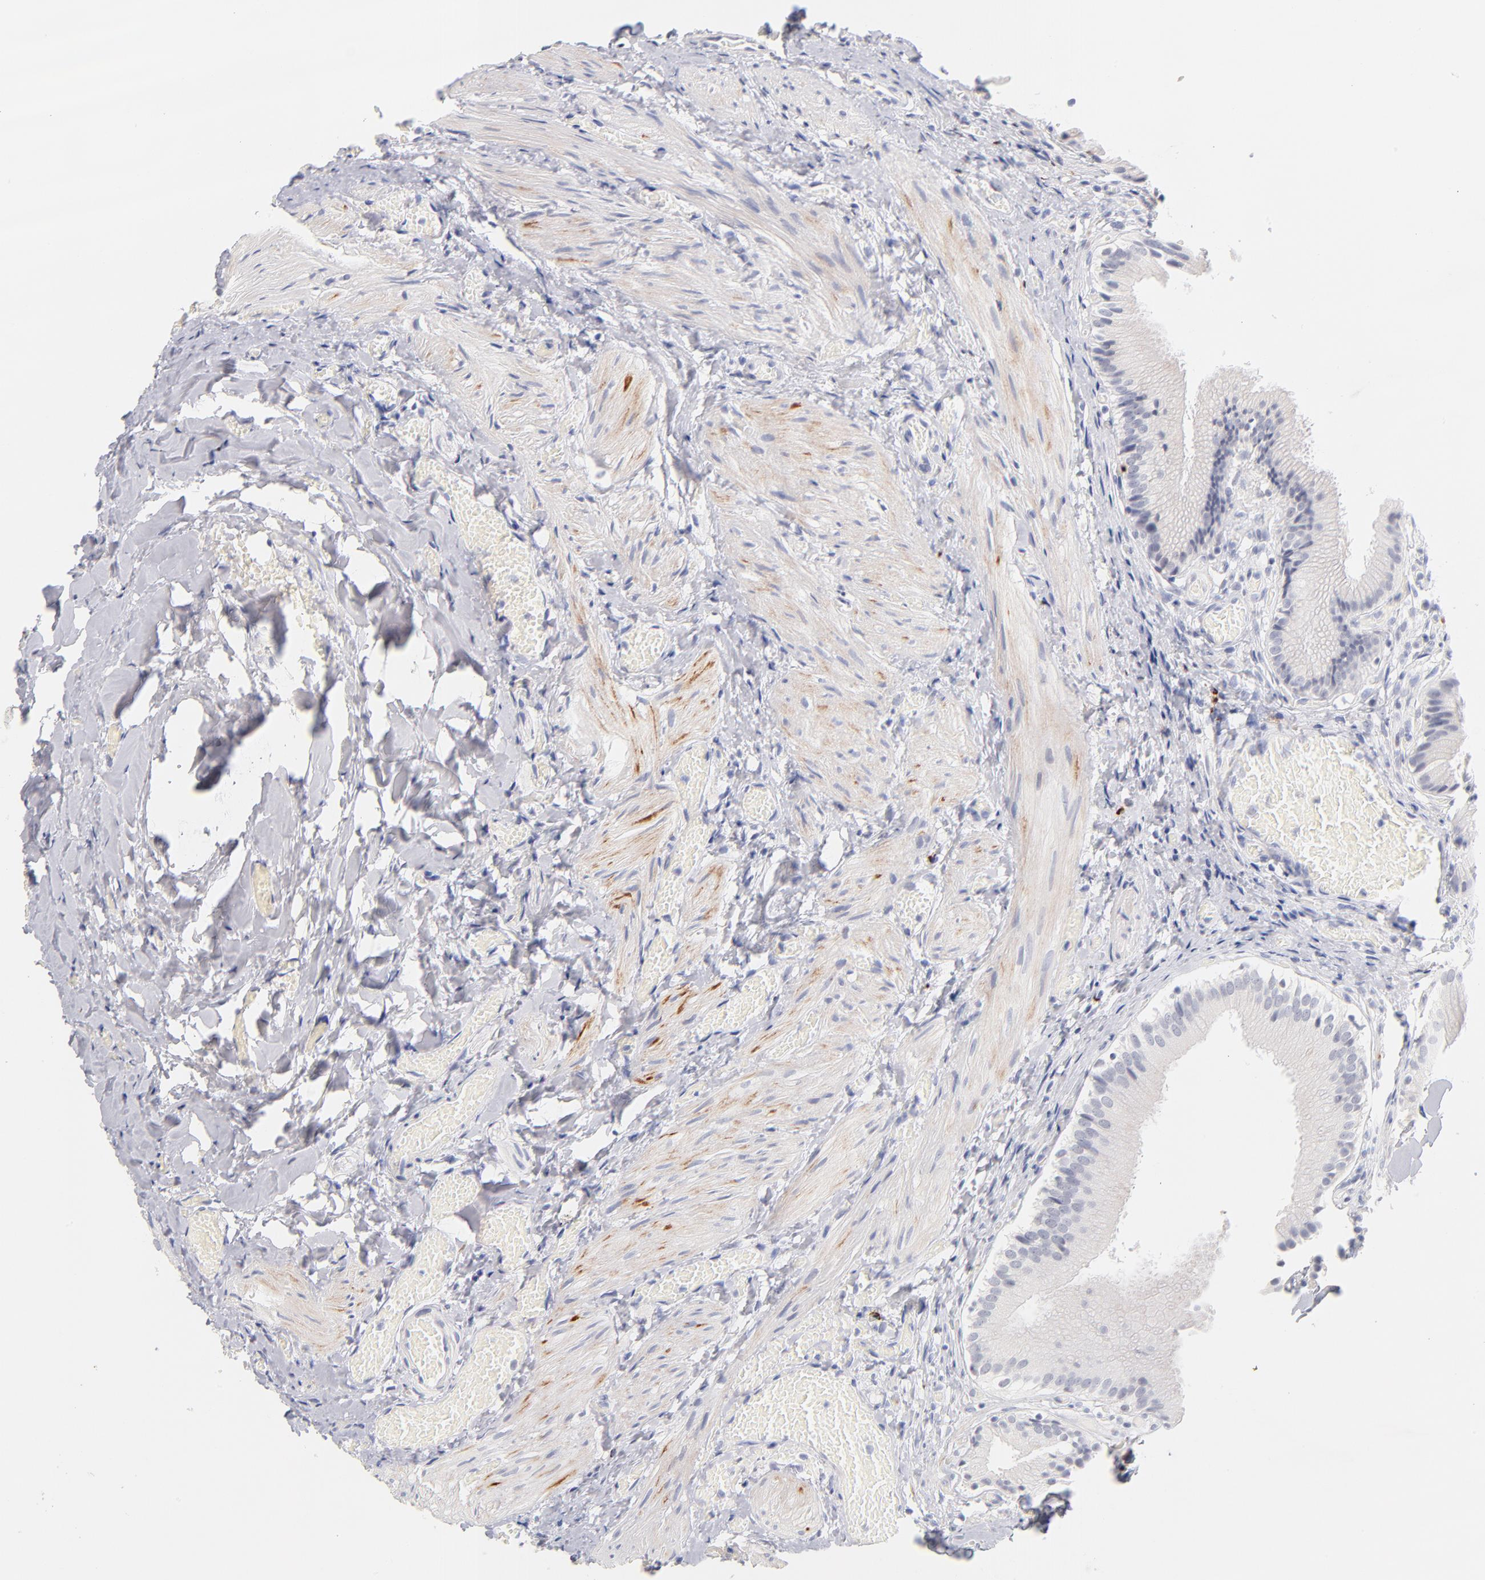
{"staining": {"intensity": "negative", "quantity": "none", "location": "none"}, "tissue": "gallbladder", "cell_type": "Glandular cells", "image_type": "normal", "snomed": [{"axis": "morphology", "description": "Normal tissue, NOS"}, {"axis": "topography", "description": "Gallbladder"}], "caption": "A micrograph of human gallbladder is negative for staining in glandular cells. (DAB (3,3'-diaminobenzidine) immunohistochemistry visualized using brightfield microscopy, high magnification).", "gene": "PARP1", "patient": {"sex": "male", "age": 65}}